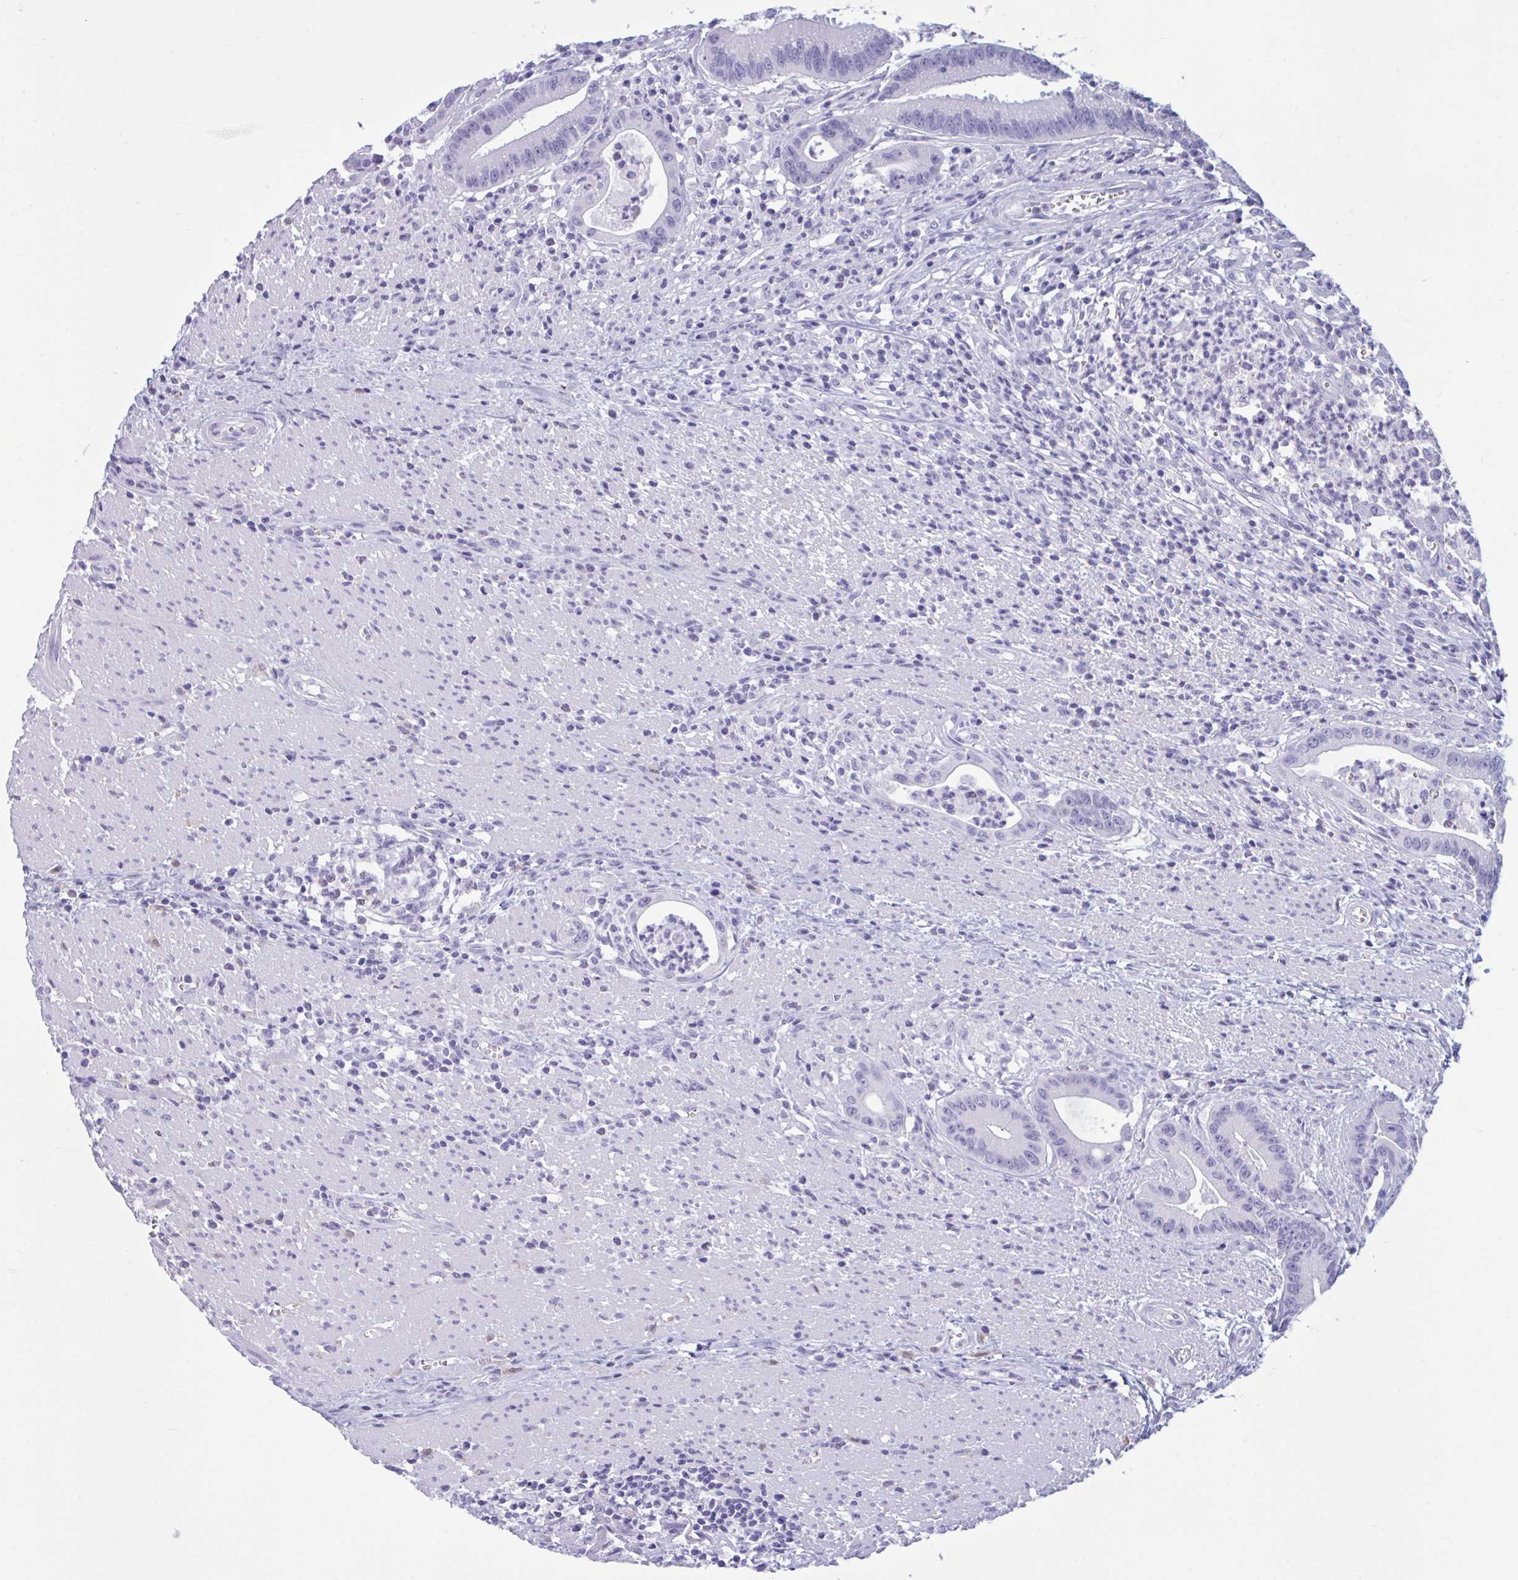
{"staining": {"intensity": "negative", "quantity": "none", "location": "none"}, "tissue": "colorectal cancer", "cell_type": "Tumor cells", "image_type": "cancer", "snomed": [{"axis": "morphology", "description": "Adenocarcinoma, NOS"}, {"axis": "topography", "description": "Rectum"}], "caption": "Immunohistochemistry of human colorectal cancer shows no positivity in tumor cells.", "gene": "ANKRD60", "patient": {"sex": "female", "age": 81}}